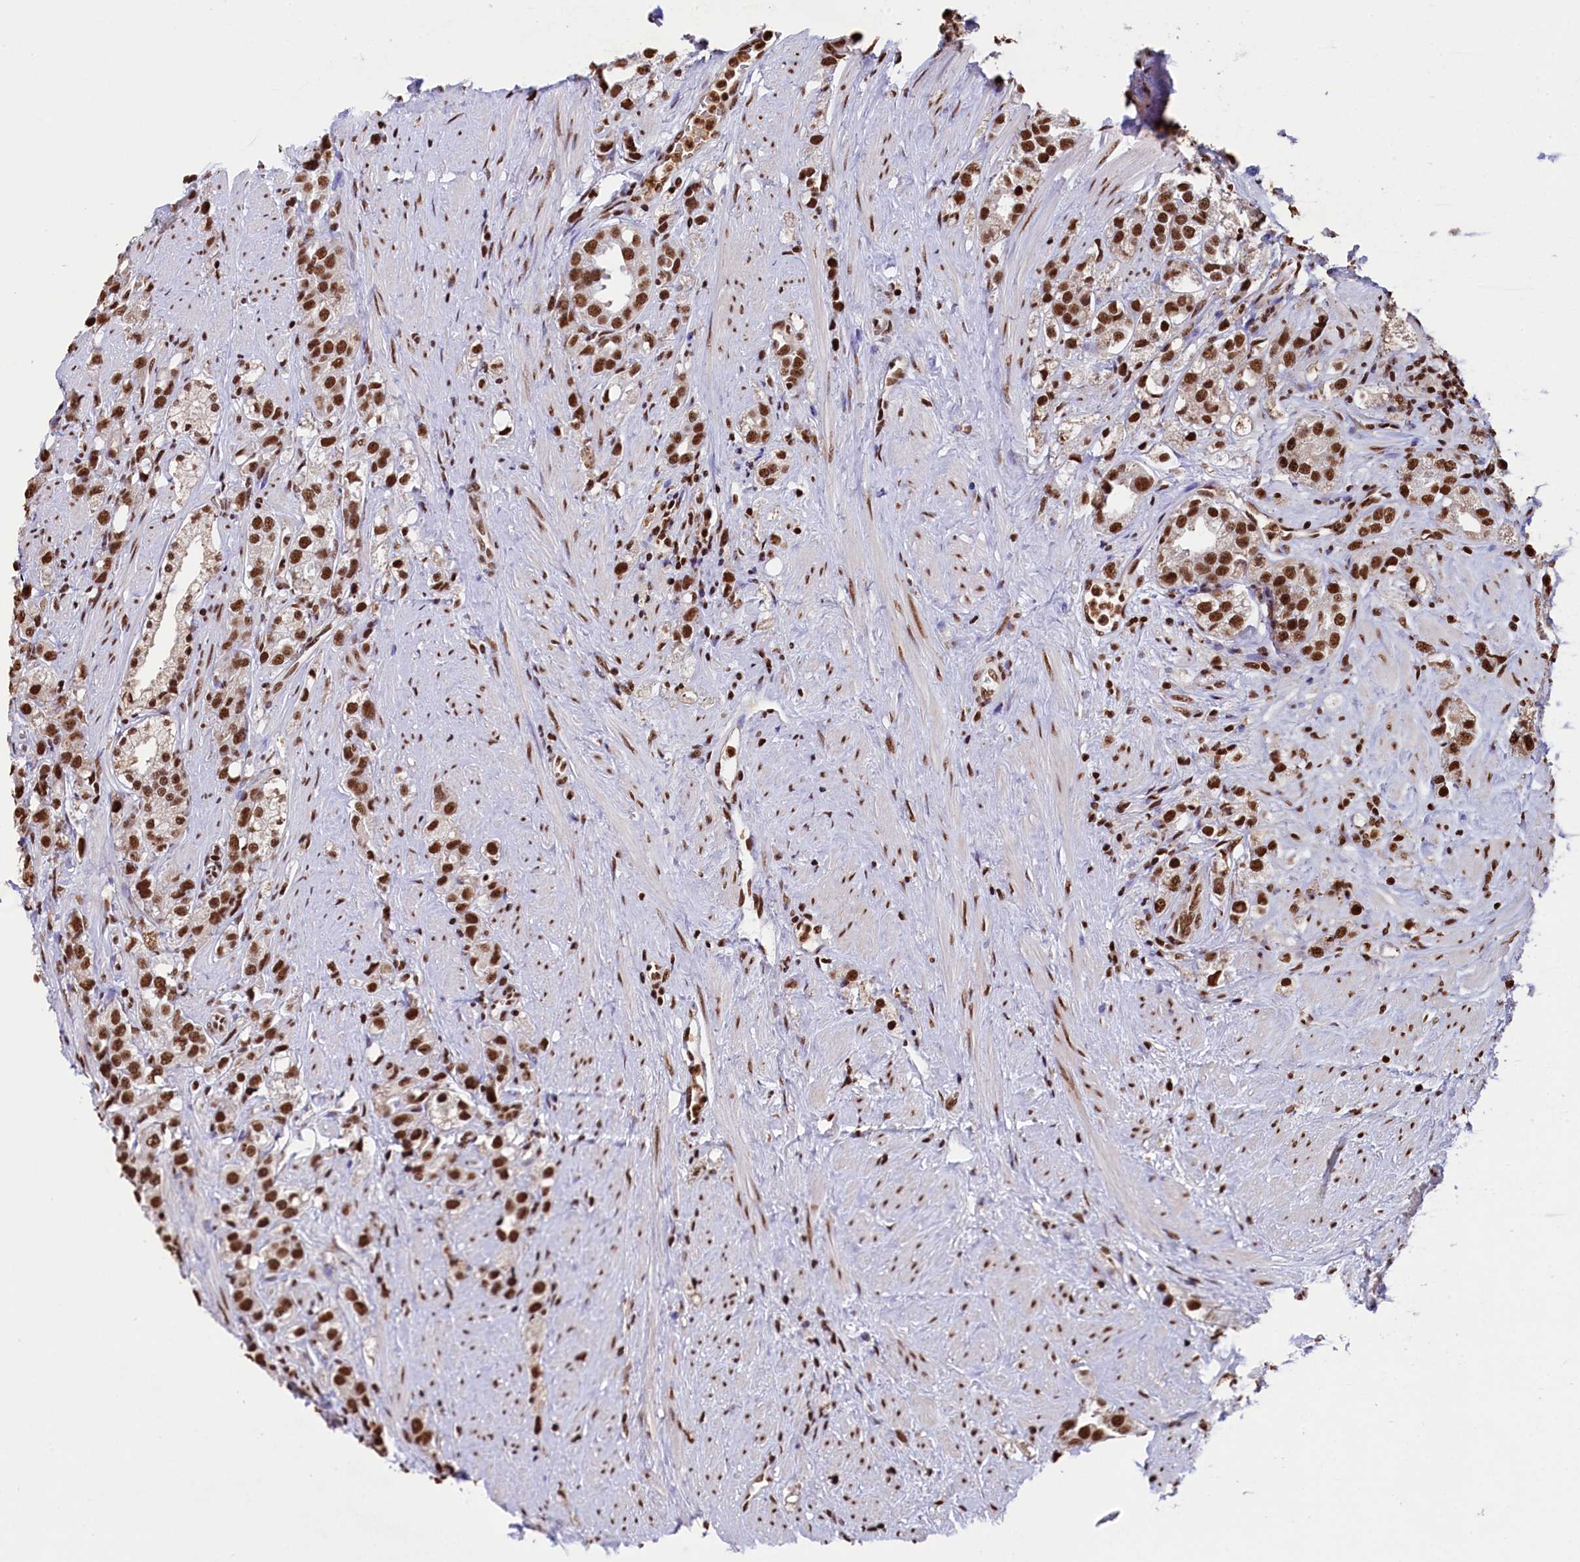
{"staining": {"intensity": "strong", "quantity": ">75%", "location": "nuclear"}, "tissue": "prostate cancer", "cell_type": "Tumor cells", "image_type": "cancer", "snomed": [{"axis": "morphology", "description": "Adenocarcinoma, NOS"}, {"axis": "topography", "description": "Prostate"}], "caption": "The histopathology image demonstrates immunohistochemical staining of prostate cancer. There is strong nuclear positivity is present in approximately >75% of tumor cells.", "gene": "SNRPD2", "patient": {"sex": "male", "age": 79}}